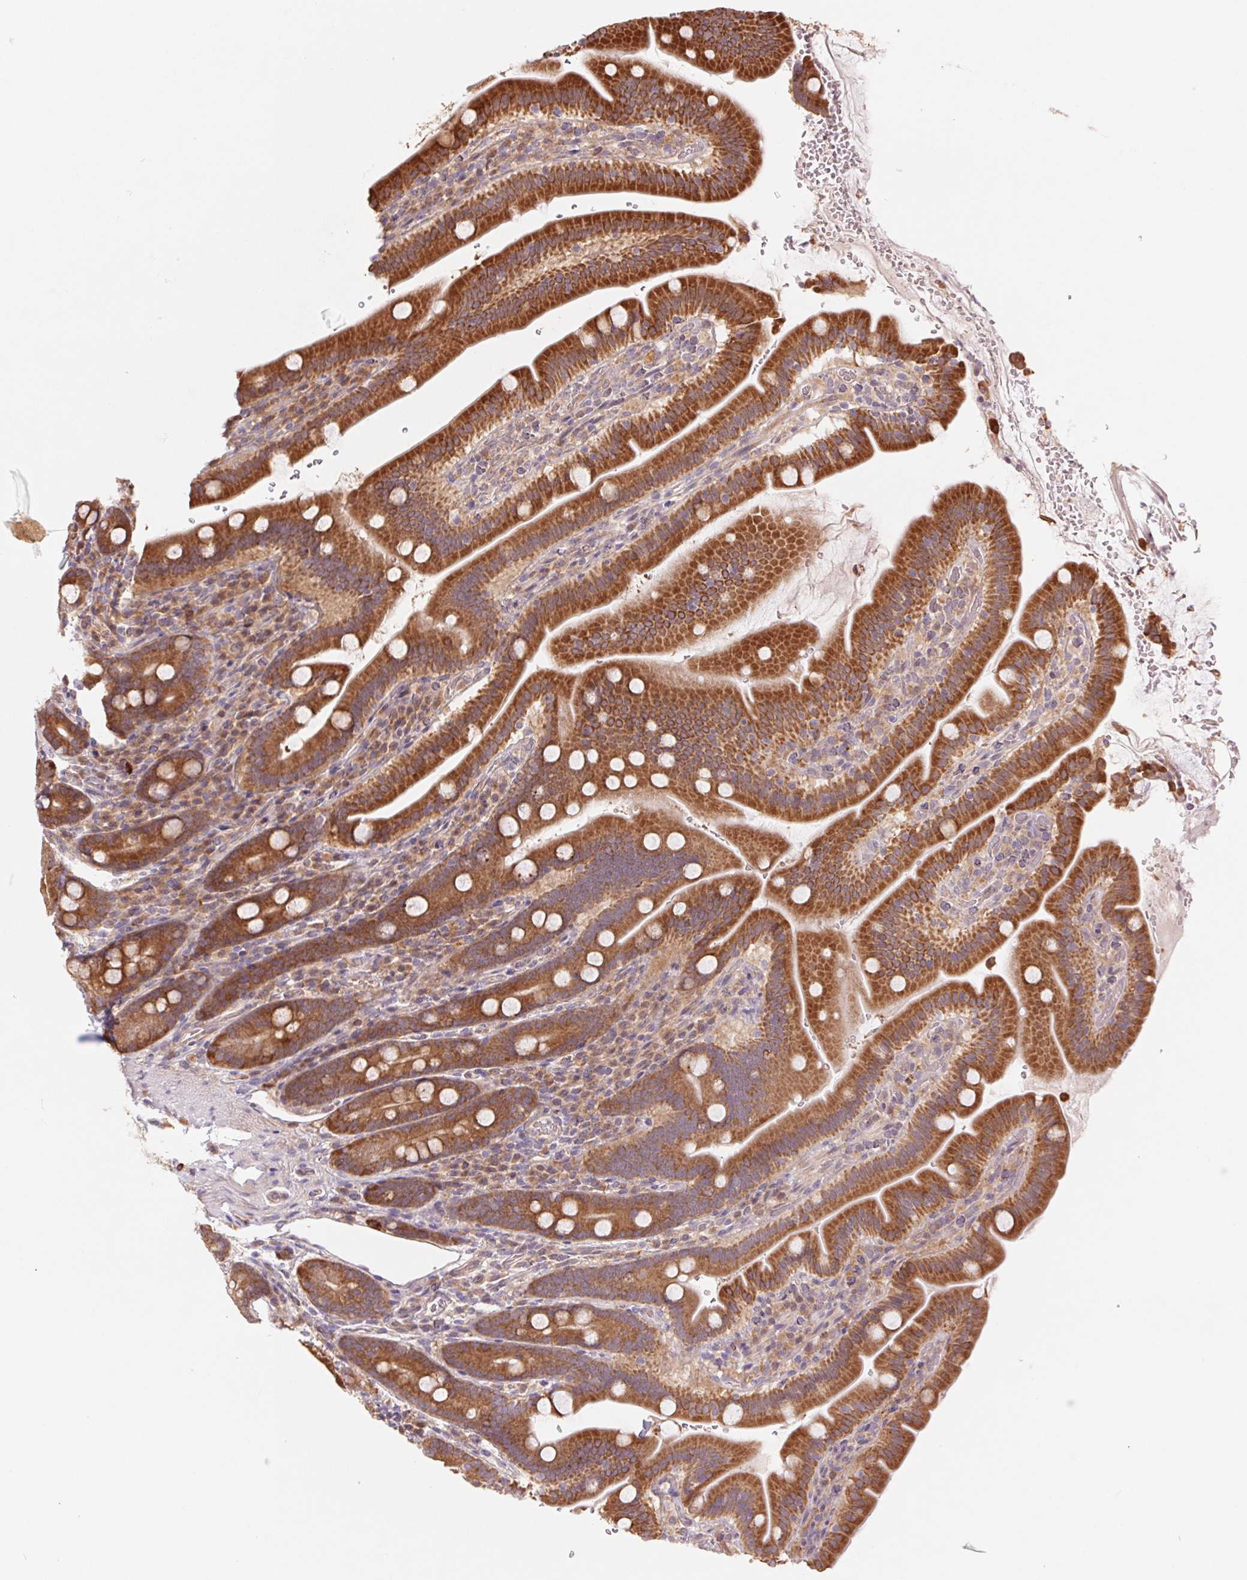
{"staining": {"intensity": "moderate", "quantity": ">75%", "location": "cytoplasmic/membranous"}, "tissue": "small intestine", "cell_type": "Glandular cells", "image_type": "normal", "snomed": [{"axis": "morphology", "description": "Normal tissue, NOS"}, {"axis": "topography", "description": "Small intestine"}], "caption": "A brown stain shows moderate cytoplasmic/membranous expression of a protein in glandular cells of normal human small intestine.", "gene": "RRM1", "patient": {"sex": "male", "age": 26}}